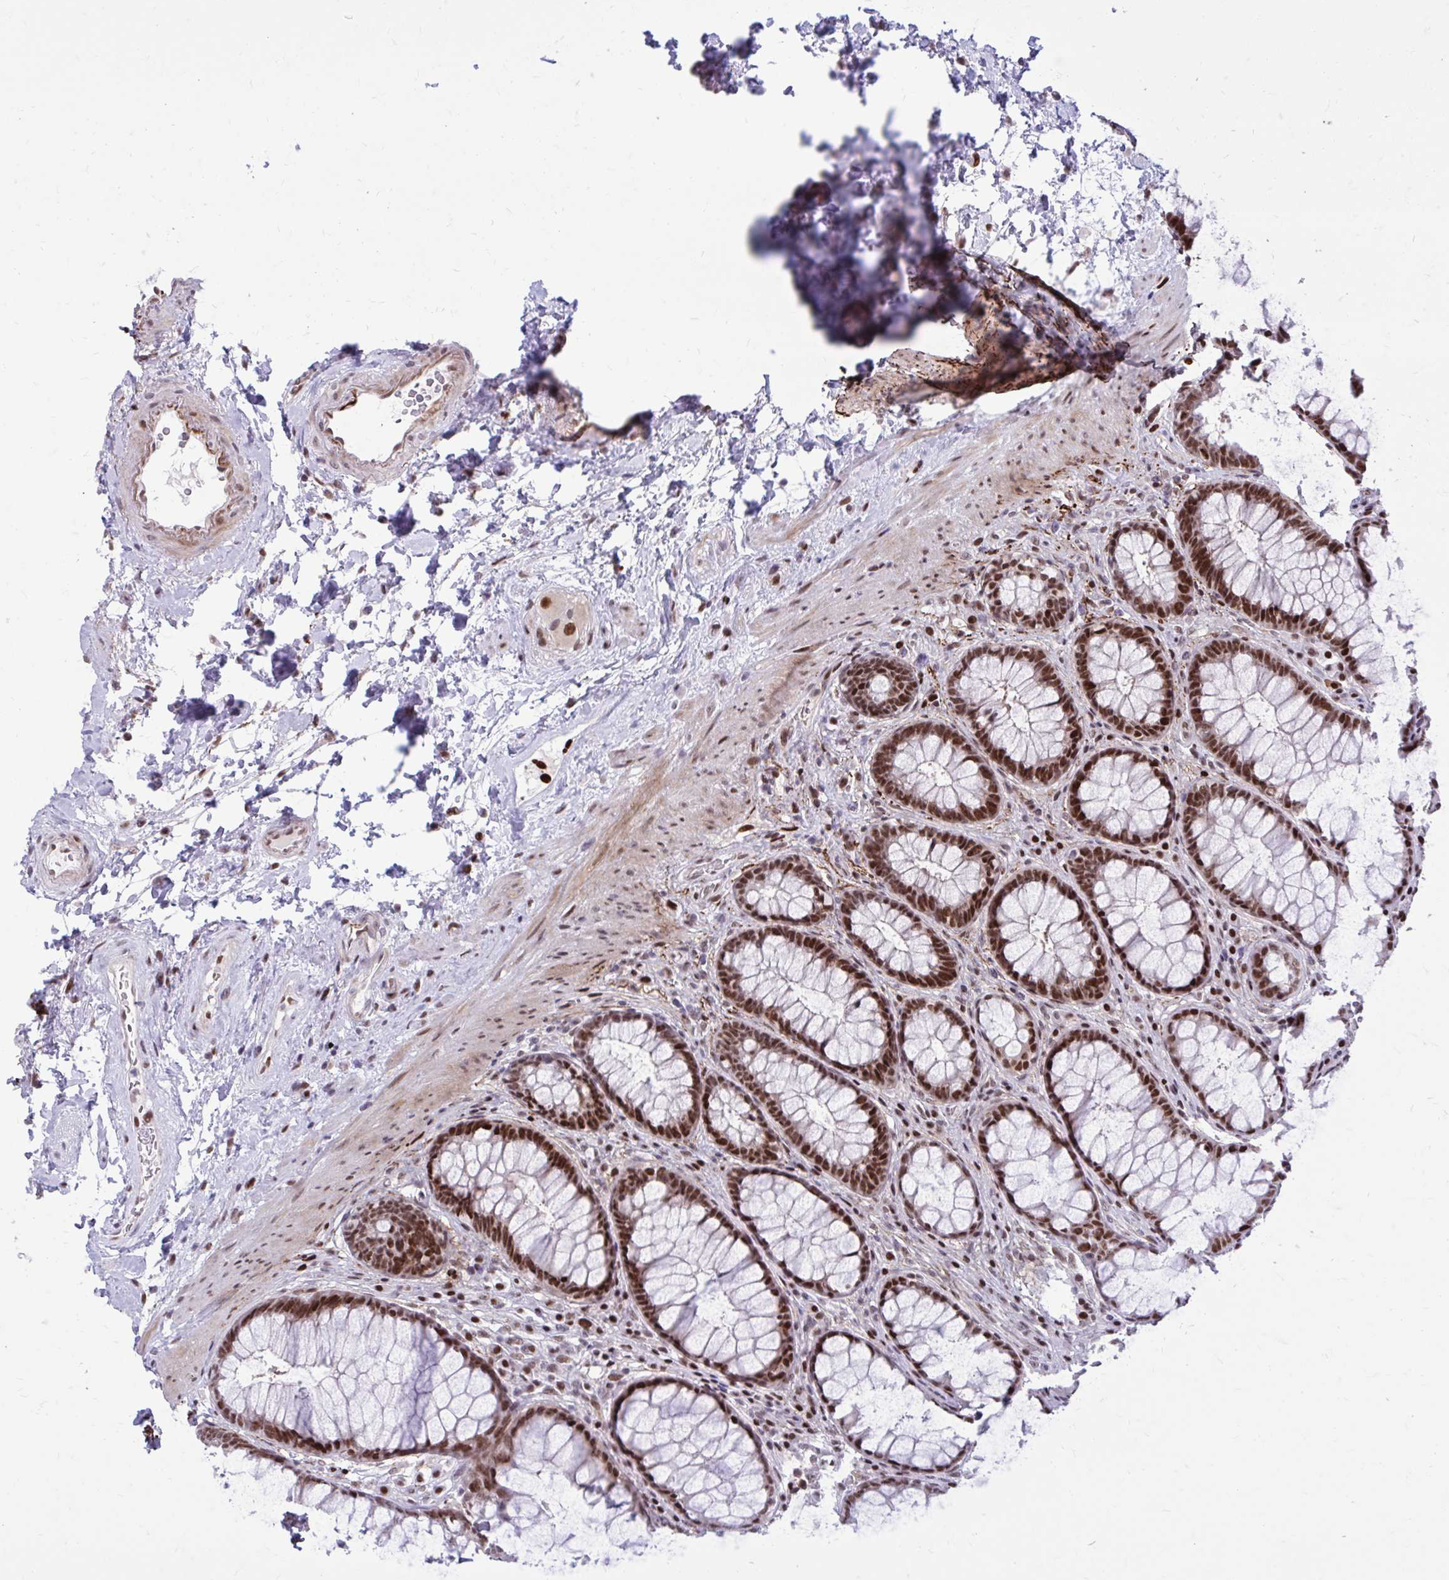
{"staining": {"intensity": "strong", "quantity": ">75%", "location": "nuclear"}, "tissue": "rectum", "cell_type": "Glandular cells", "image_type": "normal", "snomed": [{"axis": "morphology", "description": "Normal tissue, NOS"}, {"axis": "topography", "description": "Rectum"}], "caption": "Protein analysis of normal rectum shows strong nuclear staining in about >75% of glandular cells. The staining was performed using DAB (3,3'-diaminobenzidine) to visualize the protein expression in brown, while the nuclei were stained in blue with hematoxylin (Magnification: 20x).", "gene": "PSME4", "patient": {"sex": "male", "age": 72}}